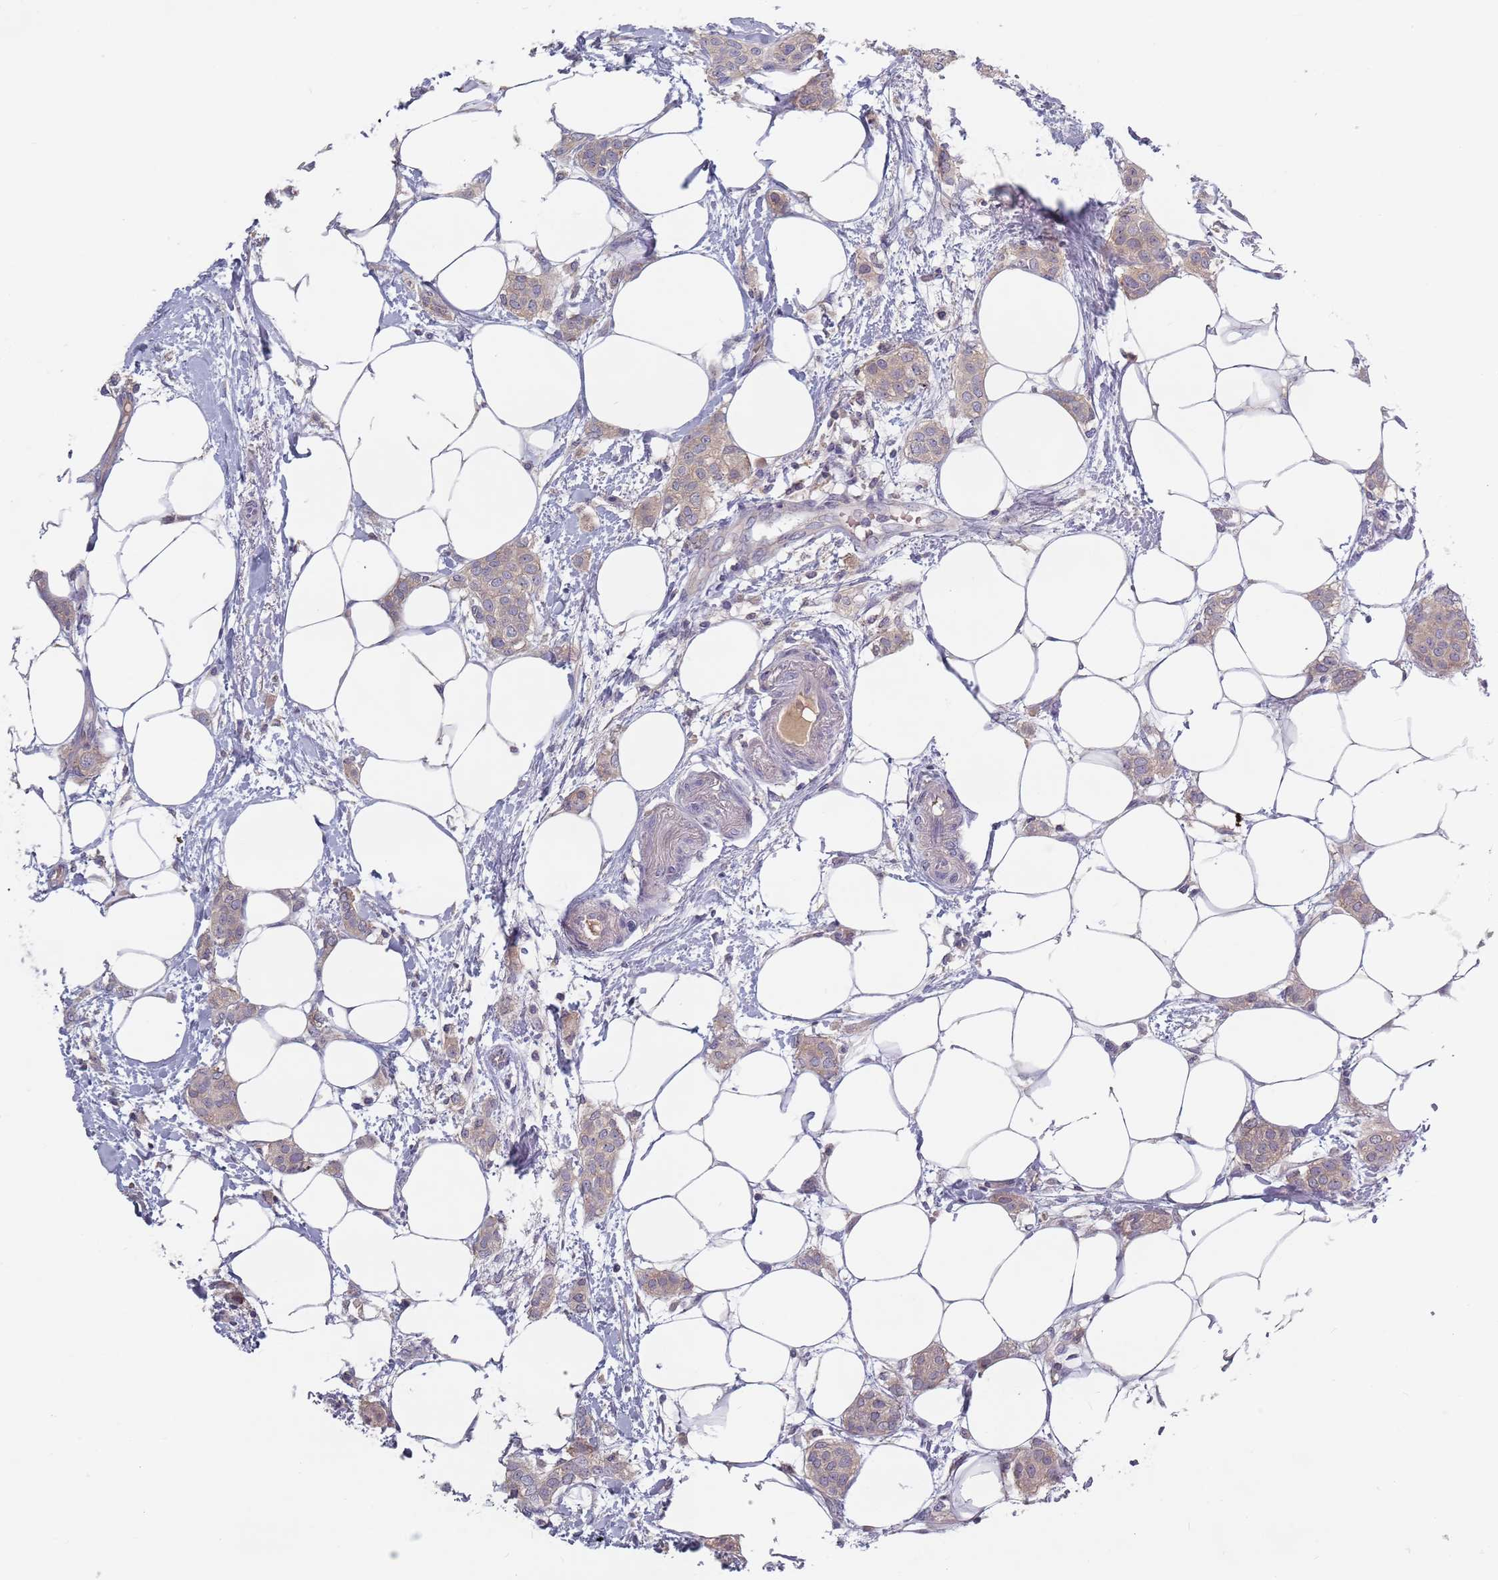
{"staining": {"intensity": "weak", "quantity": ">75%", "location": "cytoplasmic/membranous"}, "tissue": "breast cancer", "cell_type": "Tumor cells", "image_type": "cancer", "snomed": [{"axis": "morphology", "description": "Duct carcinoma"}, {"axis": "topography", "description": "Breast"}], "caption": "The immunohistochemical stain labels weak cytoplasmic/membranous staining in tumor cells of breast invasive ductal carcinoma tissue. The staining was performed using DAB (3,3'-diaminobenzidine) to visualize the protein expression in brown, while the nuclei were stained in blue with hematoxylin (Magnification: 20x).", "gene": "ASB13", "patient": {"sex": "female", "age": 72}}